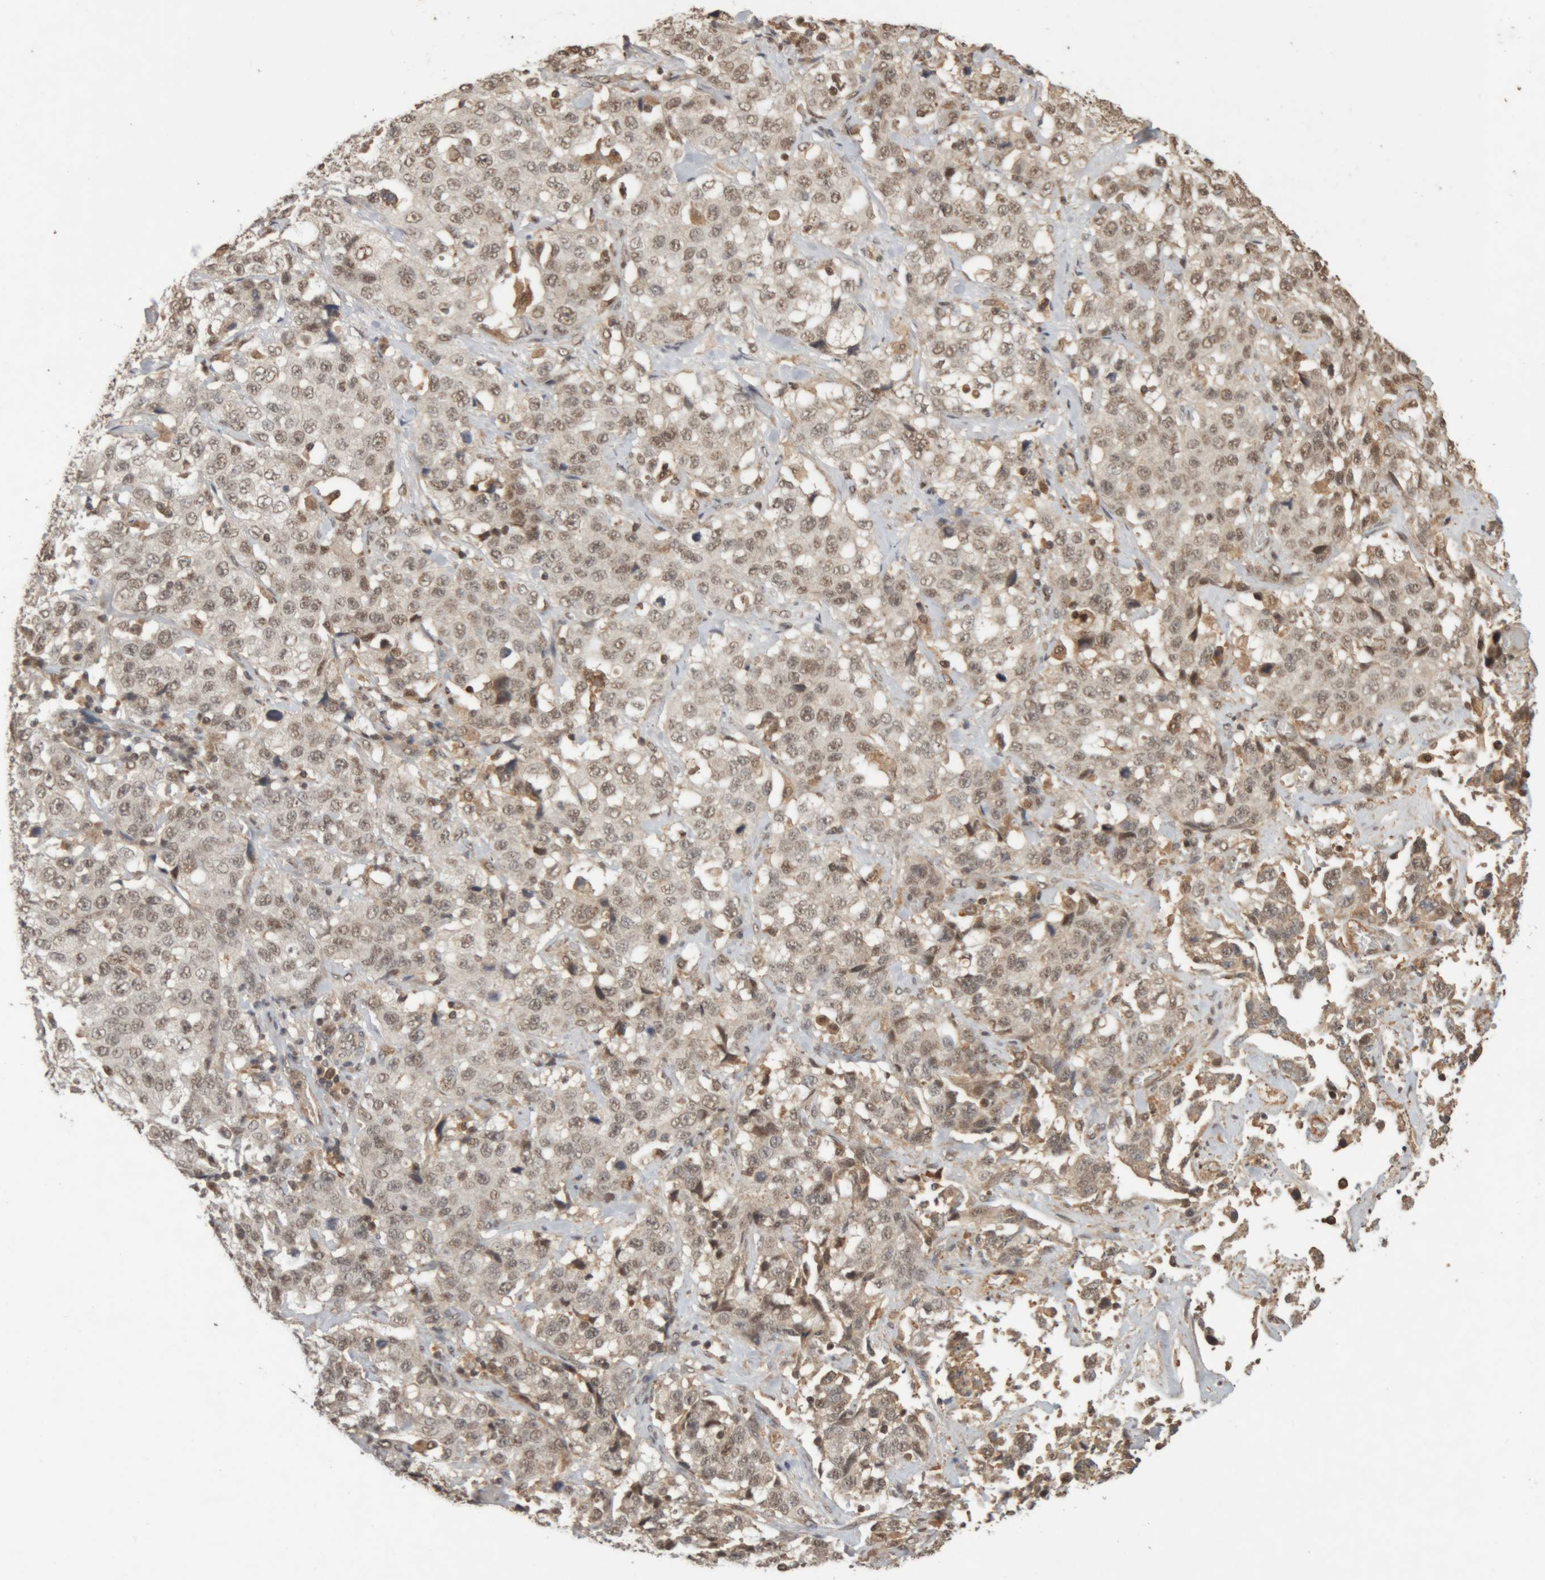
{"staining": {"intensity": "weak", "quantity": ">75%", "location": "nuclear"}, "tissue": "stomach cancer", "cell_type": "Tumor cells", "image_type": "cancer", "snomed": [{"axis": "morphology", "description": "Normal tissue, NOS"}, {"axis": "morphology", "description": "Adenocarcinoma, NOS"}, {"axis": "topography", "description": "Stomach"}], "caption": "The histopathology image shows a brown stain indicating the presence of a protein in the nuclear of tumor cells in stomach adenocarcinoma. (DAB IHC, brown staining for protein, blue staining for nuclei).", "gene": "KEAP1", "patient": {"sex": "male", "age": 48}}